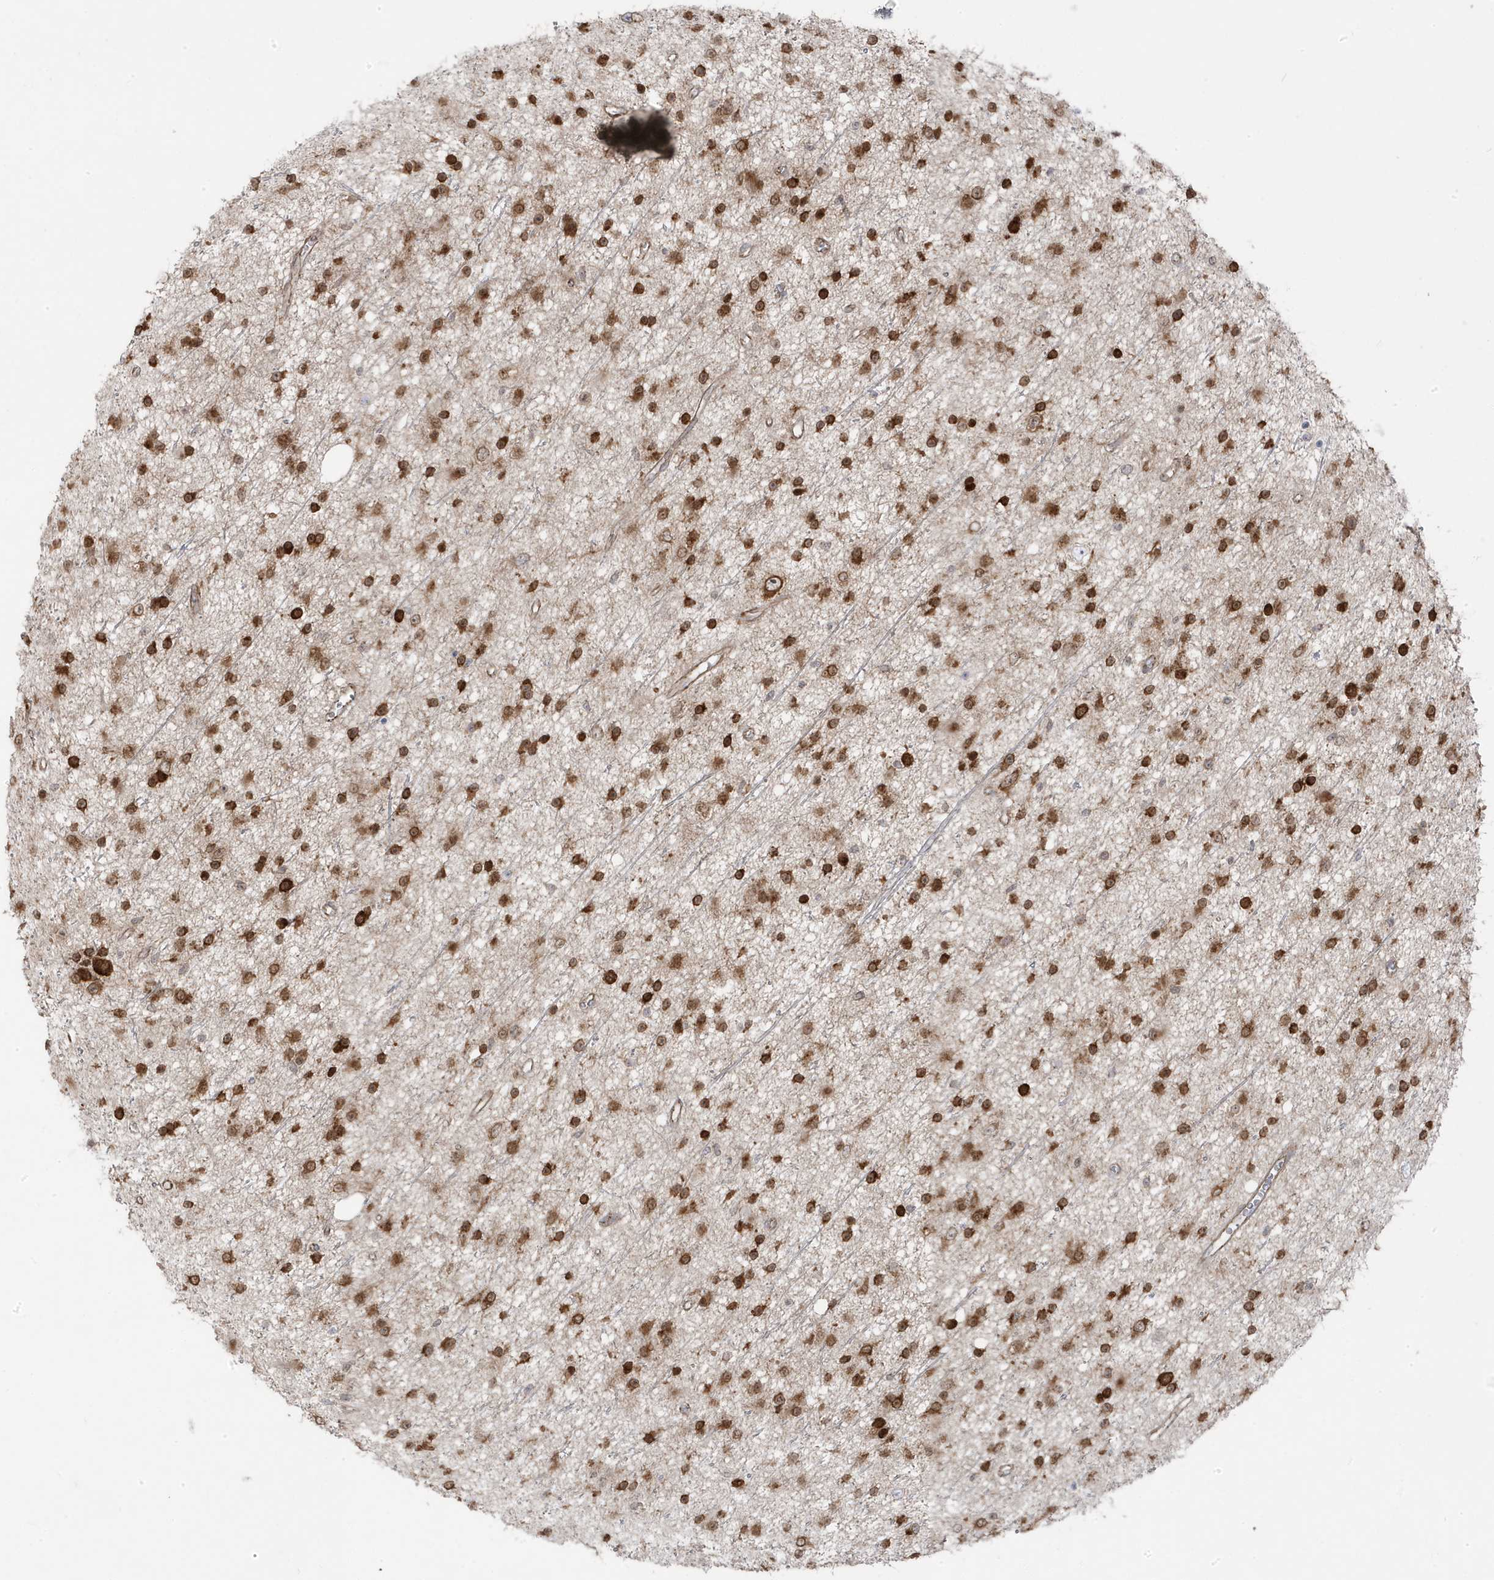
{"staining": {"intensity": "strong", "quantity": ">75%", "location": "cytoplasmic/membranous,nuclear"}, "tissue": "glioma", "cell_type": "Tumor cells", "image_type": "cancer", "snomed": [{"axis": "morphology", "description": "Glioma, malignant, Low grade"}, {"axis": "topography", "description": "Cerebral cortex"}], "caption": "A brown stain shows strong cytoplasmic/membranous and nuclear expression of a protein in human malignant glioma (low-grade) tumor cells.", "gene": "ZNF654", "patient": {"sex": "female", "age": 39}}